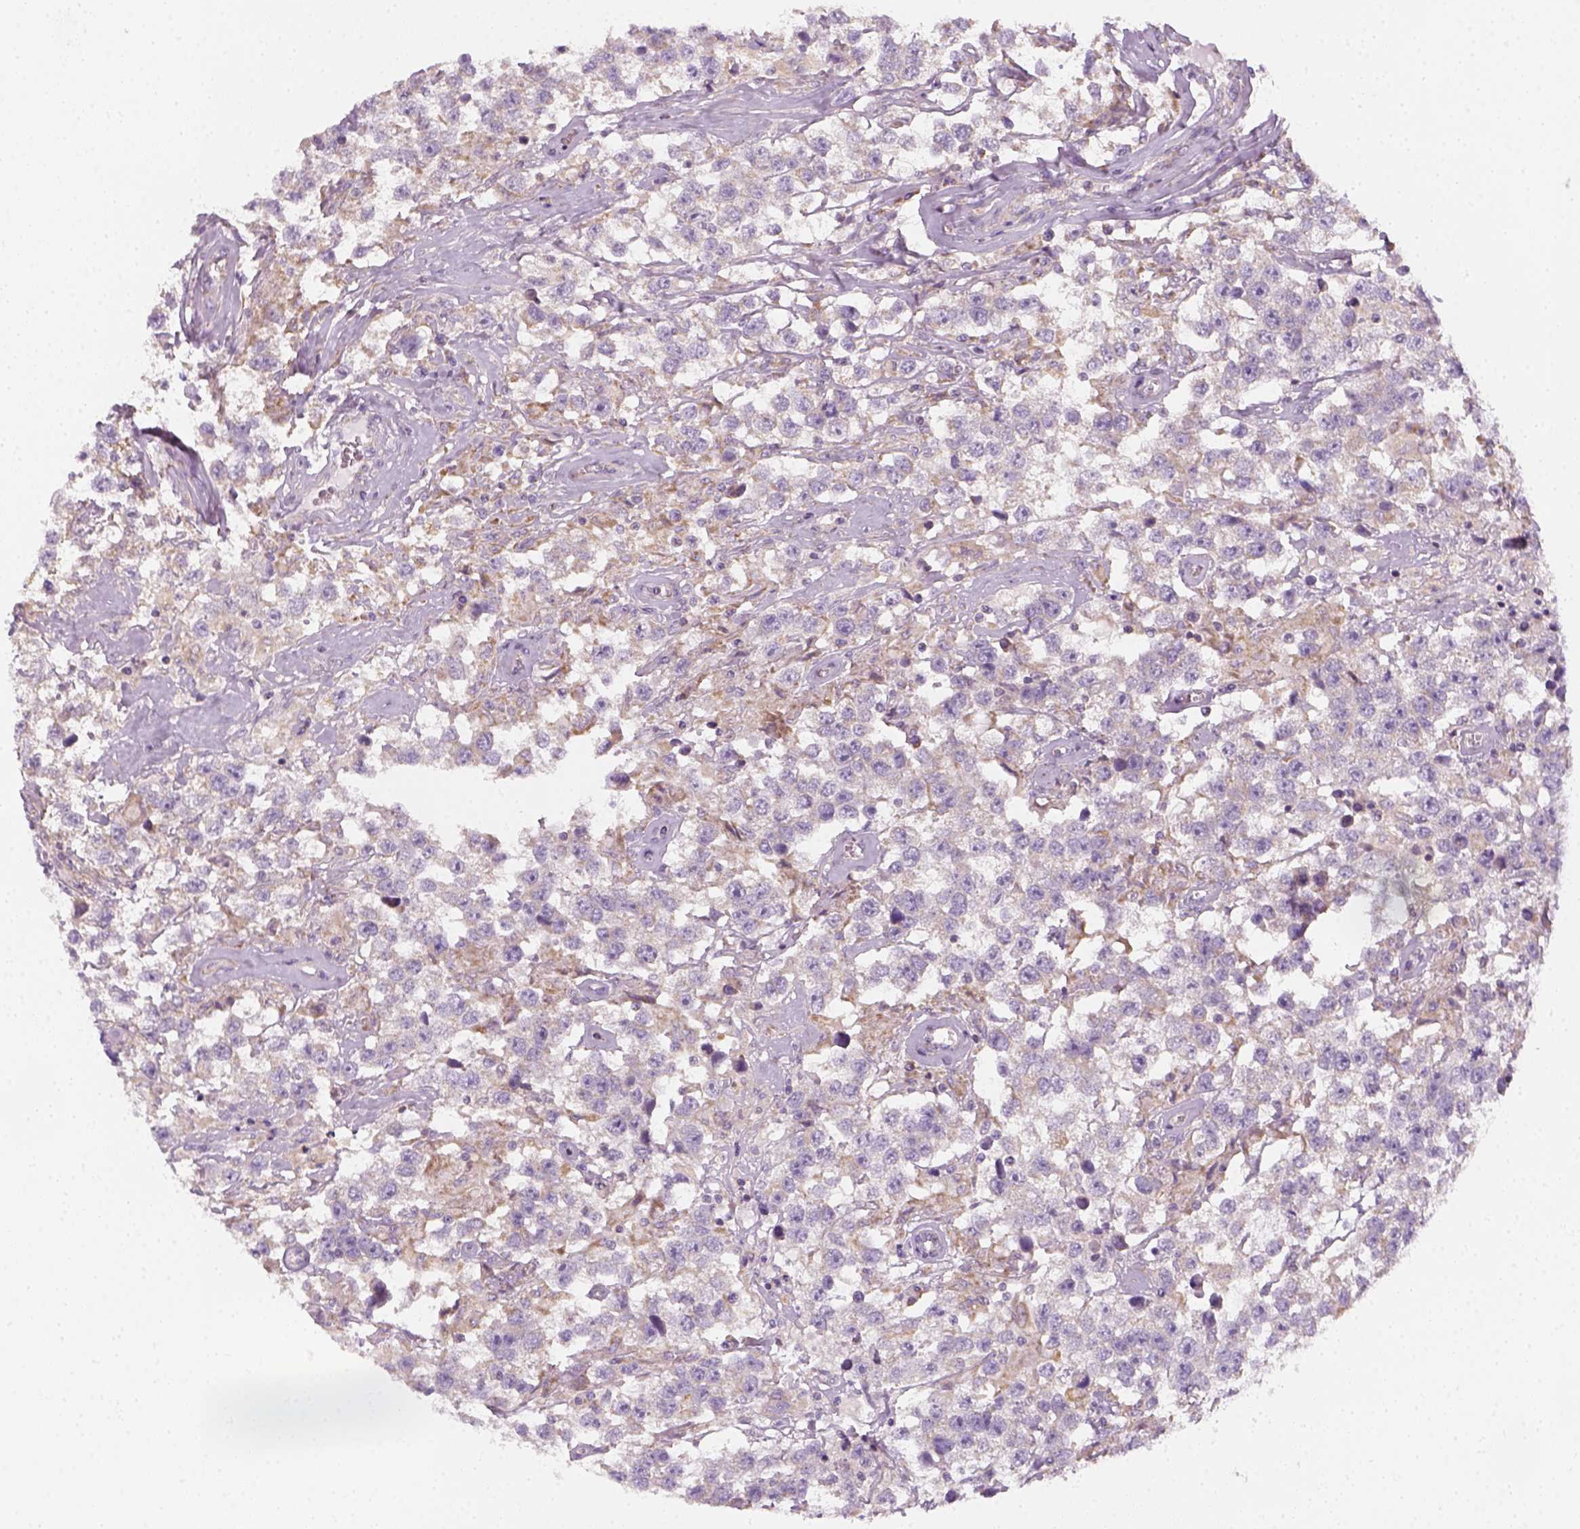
{"staining": {"intensity": "negative", "quantity": "none", "location": "none"}, "tissue": "testis cancer", "cell_type": "Tumor cells", "image_type": "cancer", "snomed": [{"axis": "morphology", "description": "Seminoma, NOS"}, {"axis": "topography", "description": "Testis"}], "caption": "Human testis cancer (seminoma) stained for a protein using IHC exhibits no expression in tumor cells.", "gene": "AWAT2", "patient": {"sex": "male", "age": 43}}